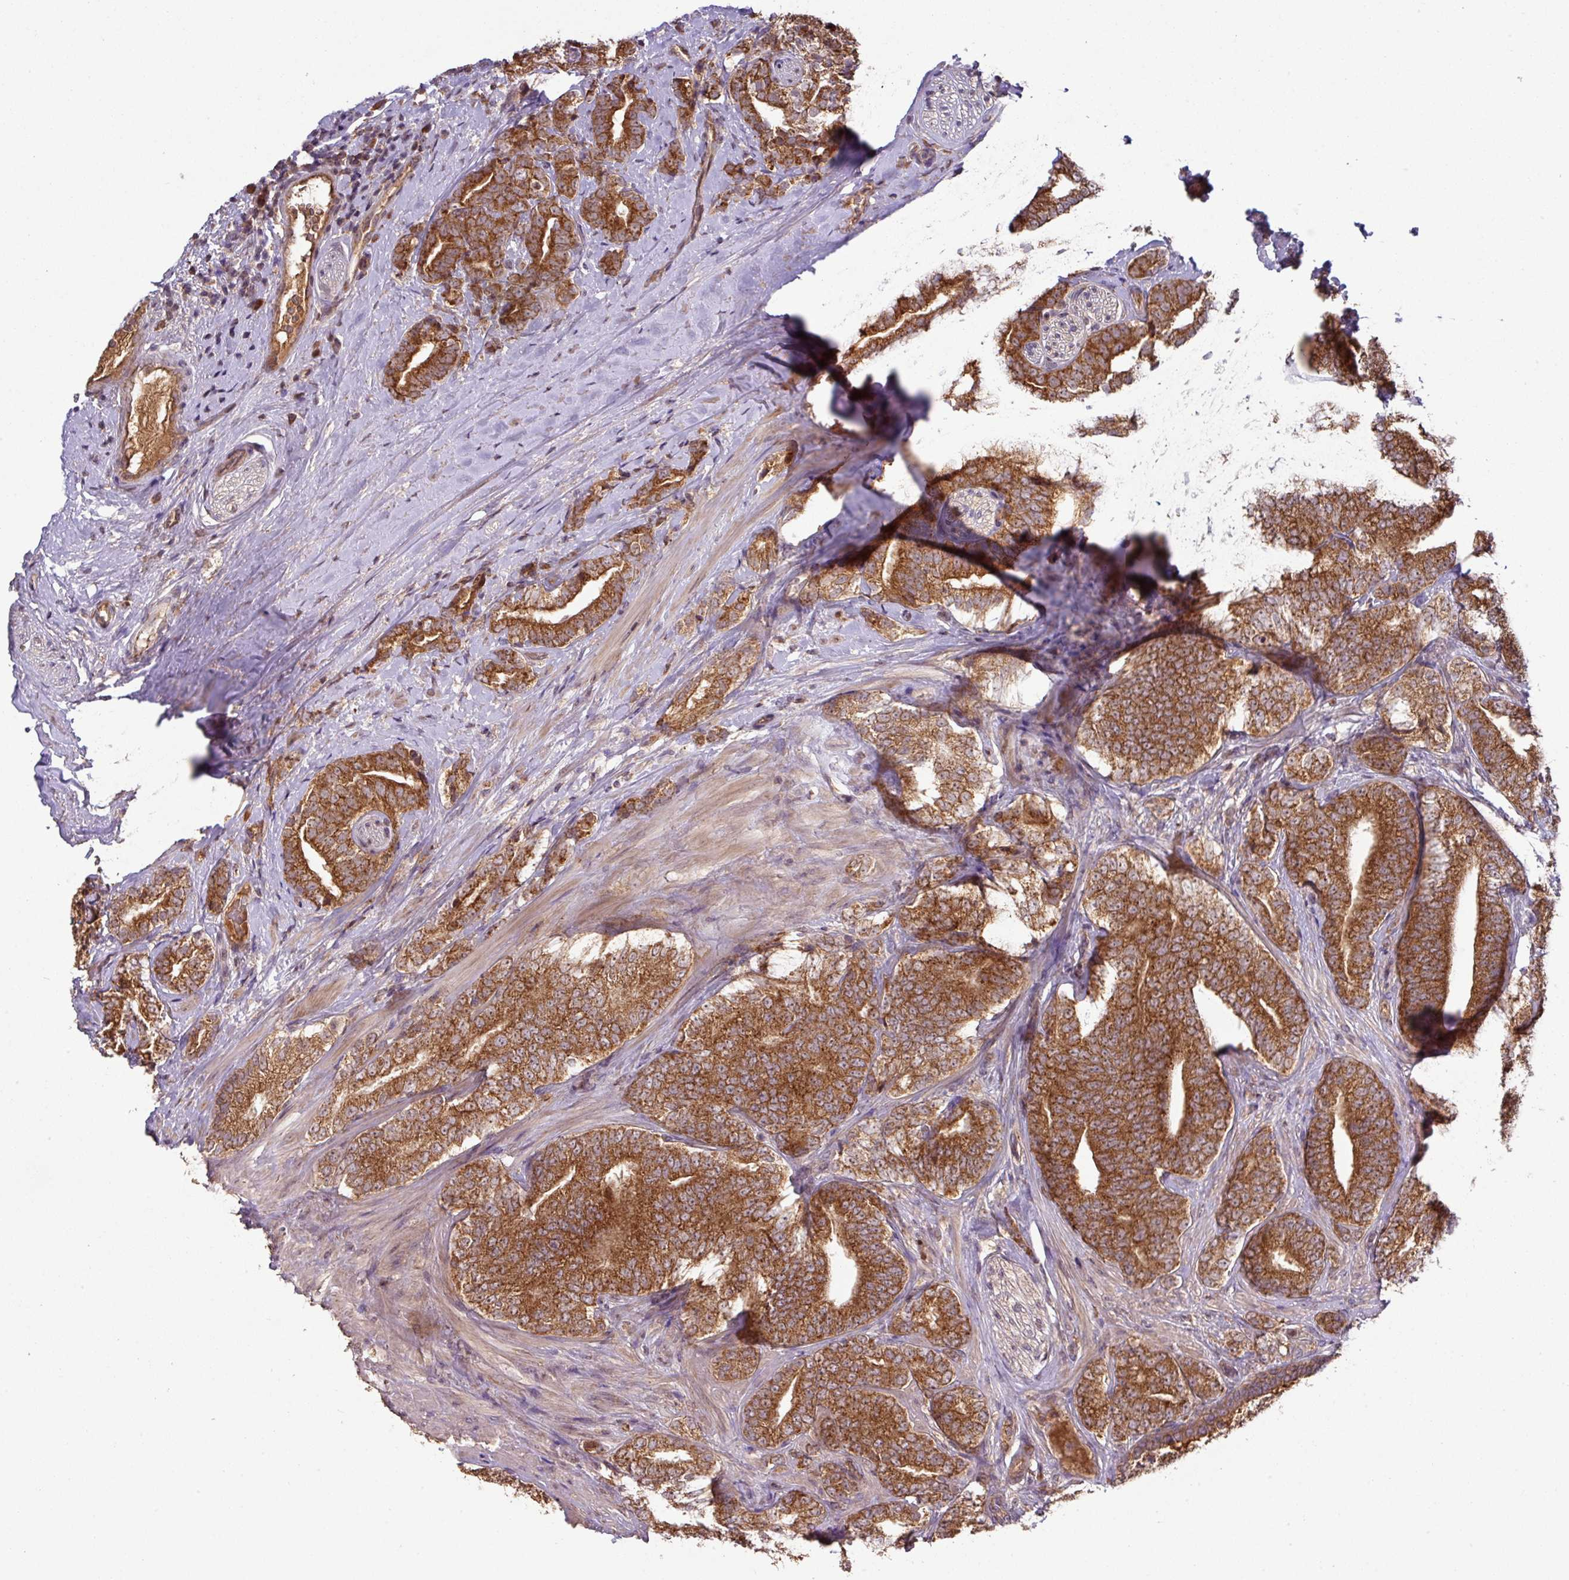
{"staining": {"intensity": "strong", "quantity": ">75%", "location": "cytoplasmic/membranous"}, "tissue": "prostate cancer", "cell_type": "Tumor cells", "image_type": "cancer", "snomed": [{"axis": "morphology", "description": "Adenocarcinoma, High grade"}, {"axis": "topography", "description": "Prostate"}], "caption": "Prostate cancer stained for a protein demonstrates strong cytoplasmic/membranous positivity in tumor cells.", "gene": "MRRF", "patient": {"sex": "male", "age": 72}}